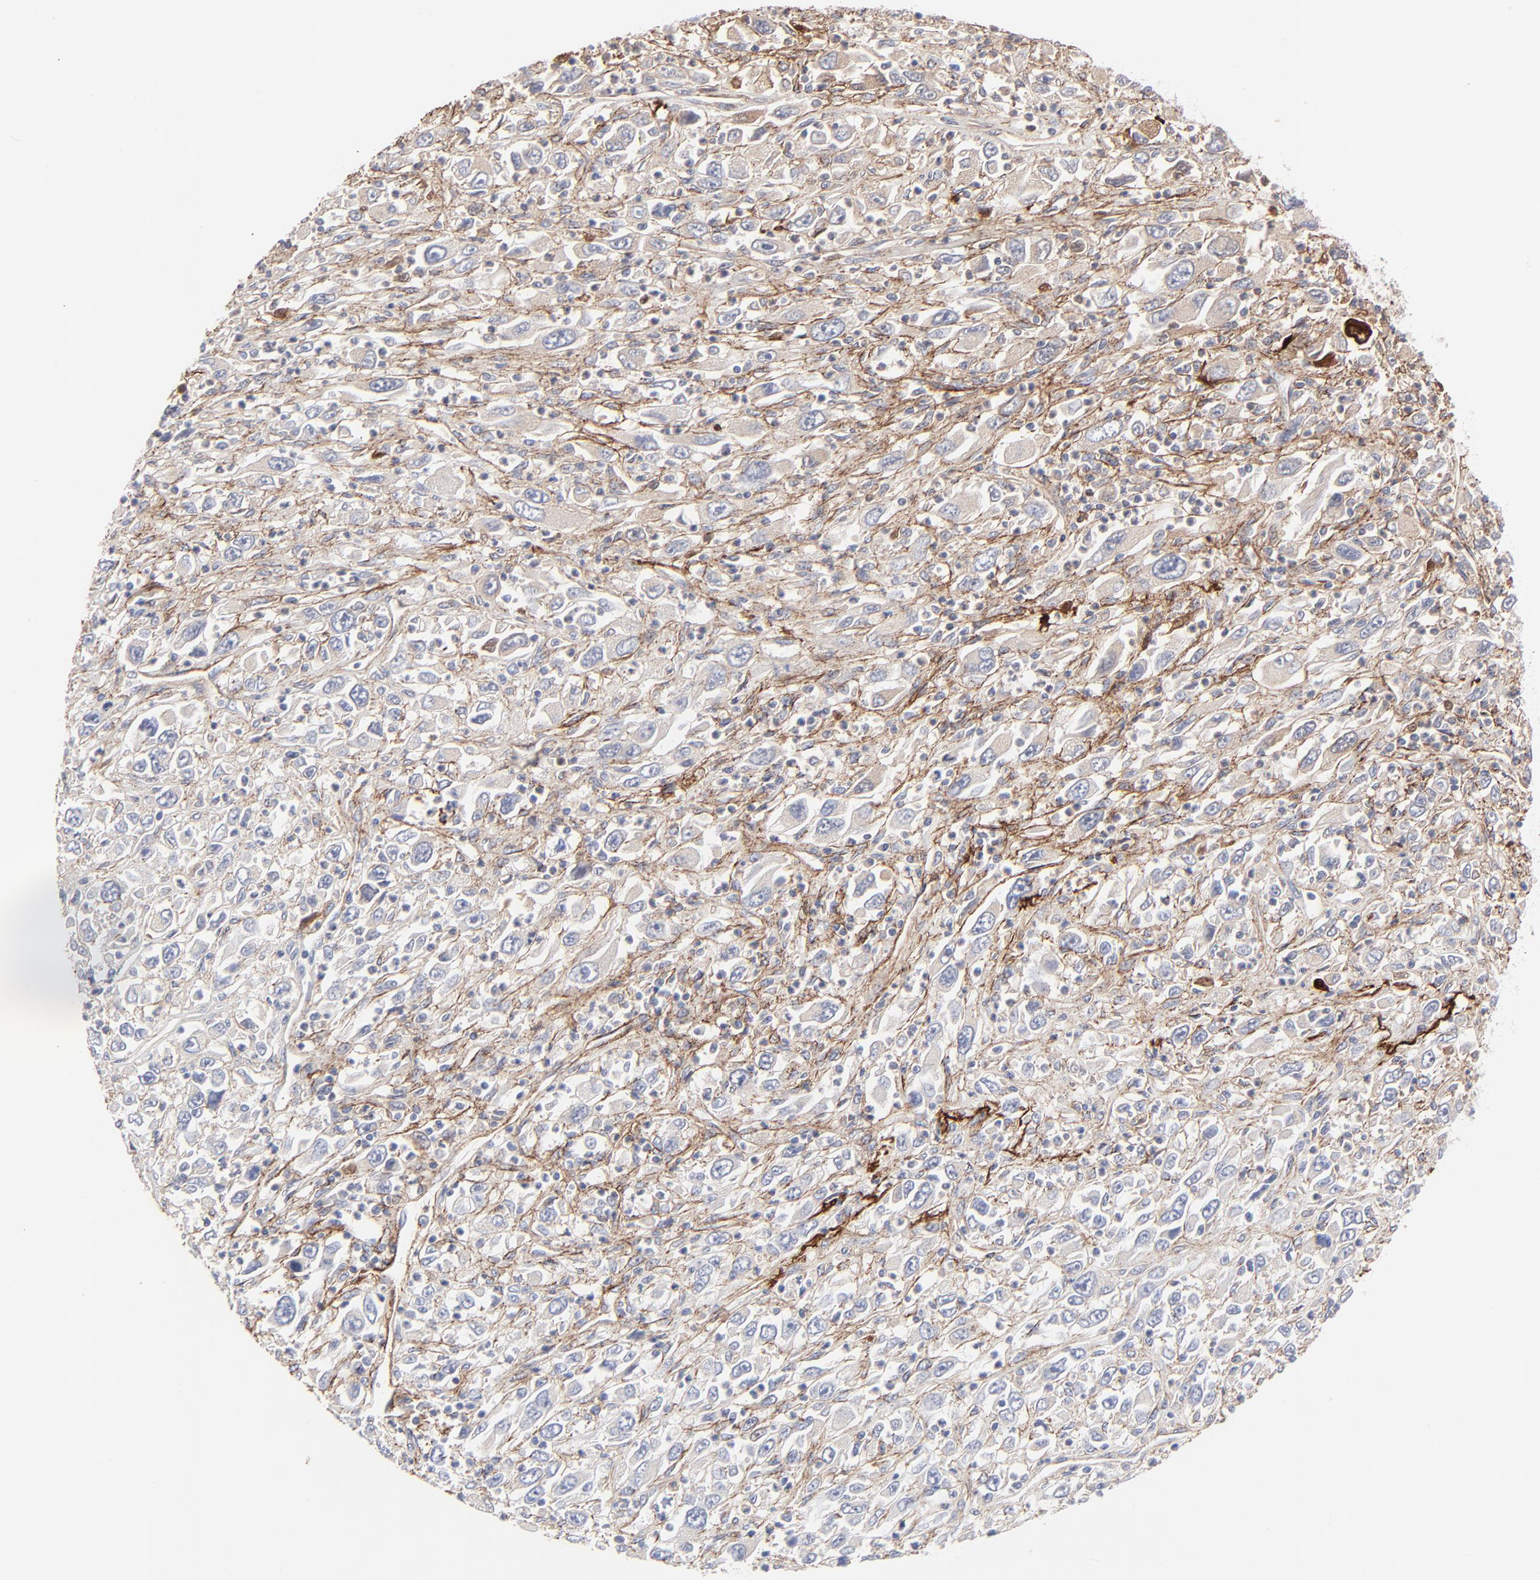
{"staining": {"intensity": "negative", "quantity": "none", "location": "none"}, "tissue": "melanoma", "cell_type": "Tumor cells", "image_type": "cancer", "snomed": [{"axis": "morphology", "description": "Malignant melanoma, Metastatic site"}, {"axis": "topography", "description": "Skin"}], "caption": "An immunohistochemistry (IHC) image of malignant melanoma (metastatic site) is shown. There is no staining in tumor cells of malignant melanoma (metastatic site). (IHC, brightfield microscopy, high magnification).", "gene": "FBLN2", "patient": {"sex": "female", "age": 56}}